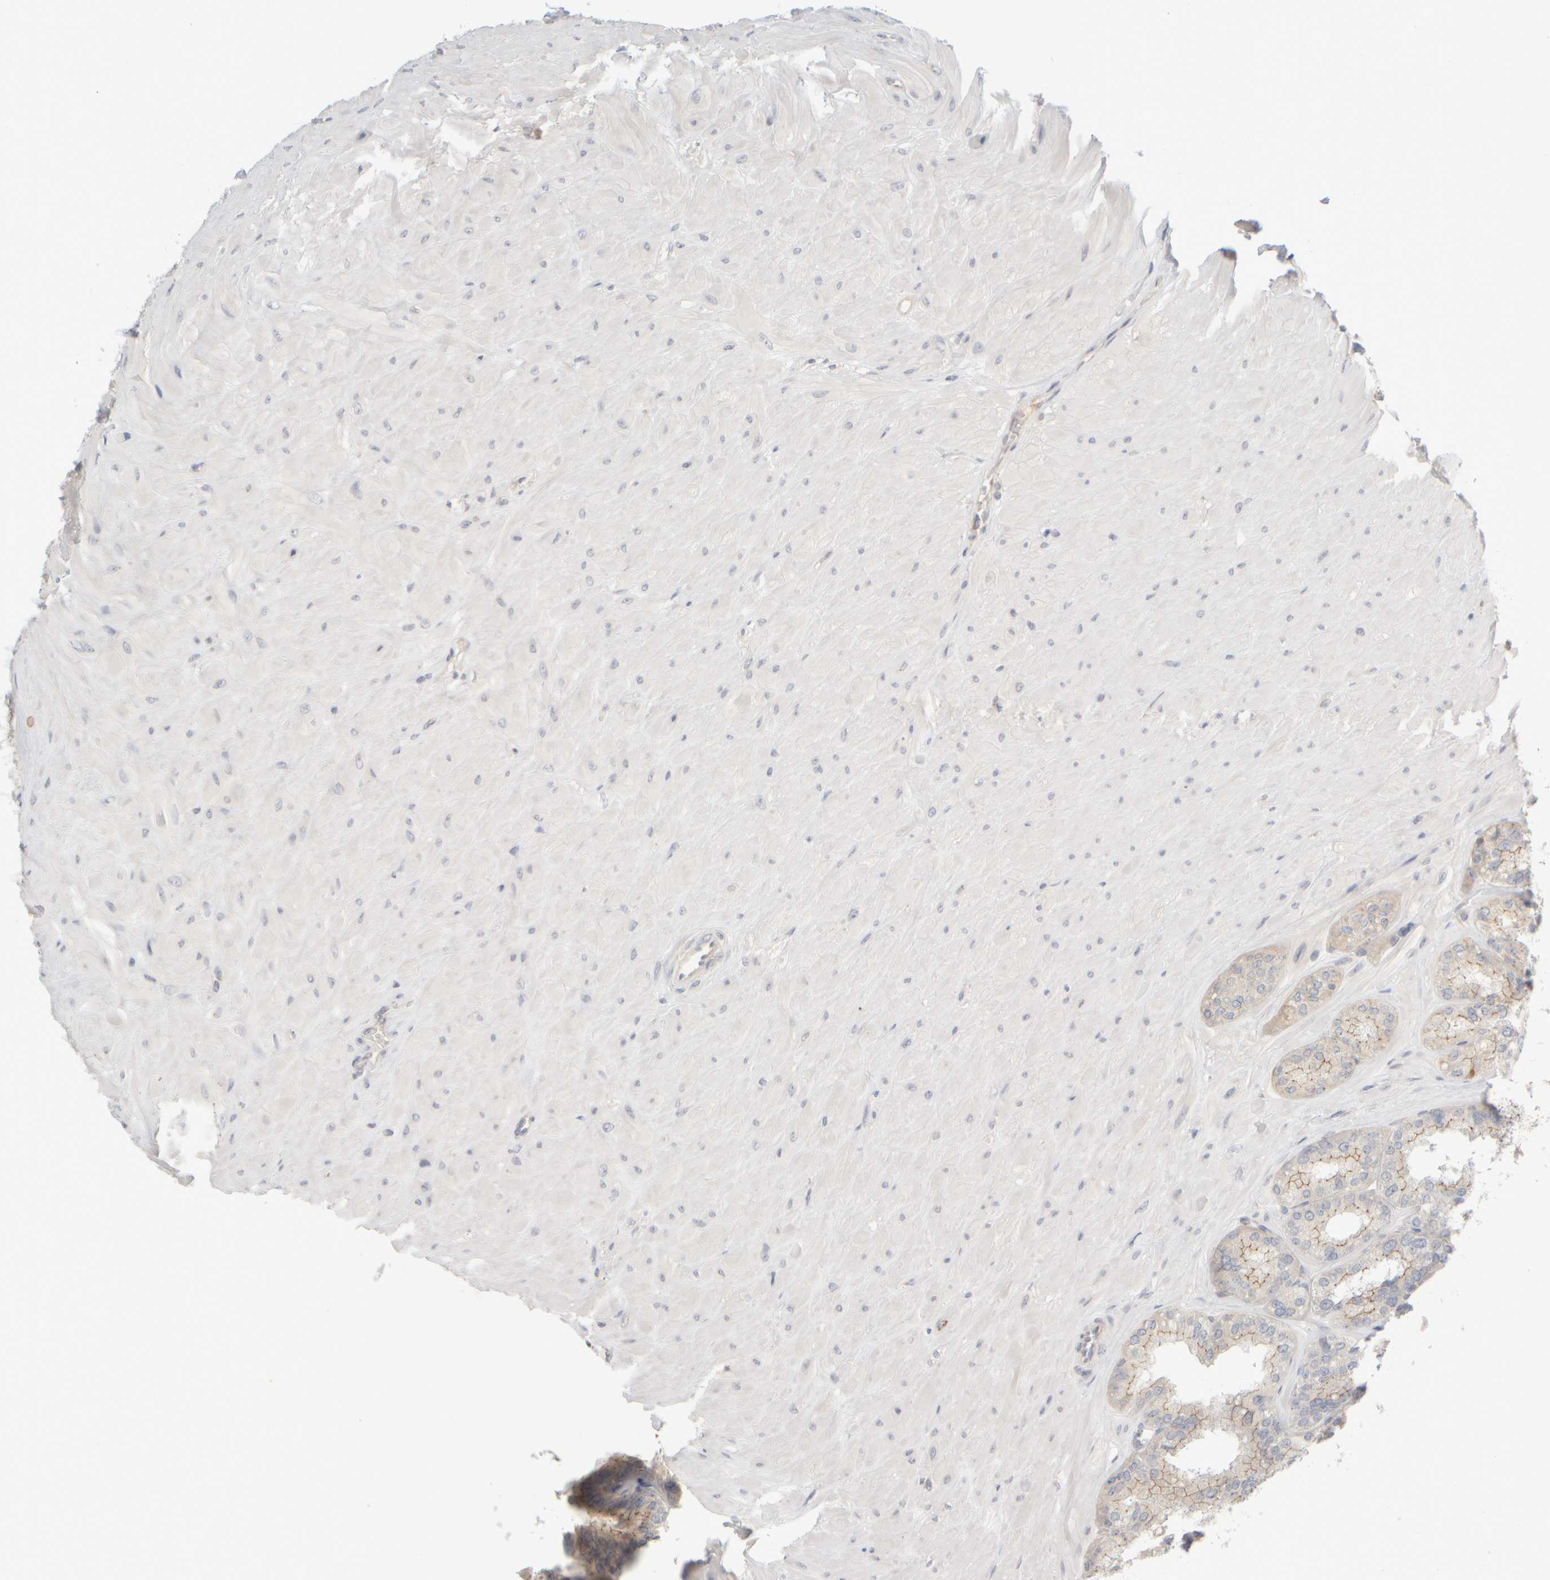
{"staining": {"intensity": "moderate", "quantity": "<25%", "location": "cytoplasmic/membranous"}, "tissue": "seminal vesicle", "cell_type": "Glandular cells", "image_type": "normal", "snomed": [{"axis": "morphology", "description": "Normal tissue, NOS"}, {"axis": "topography", "description": "Prostate"}, {"axis": "topography", "description": "Seminal veicle"}], "caption": "The immunohistochemical stain shows moderate cytoplasmic/membranous positivity in glandular cells of unremarkable seminal vesicle. Using DAB (brown) and hematoxylin (blue) stains, captured at high magnification using brightfield microscopy.", "gene": "GOPC", "patient": {"sex": "male", "age": 51}}